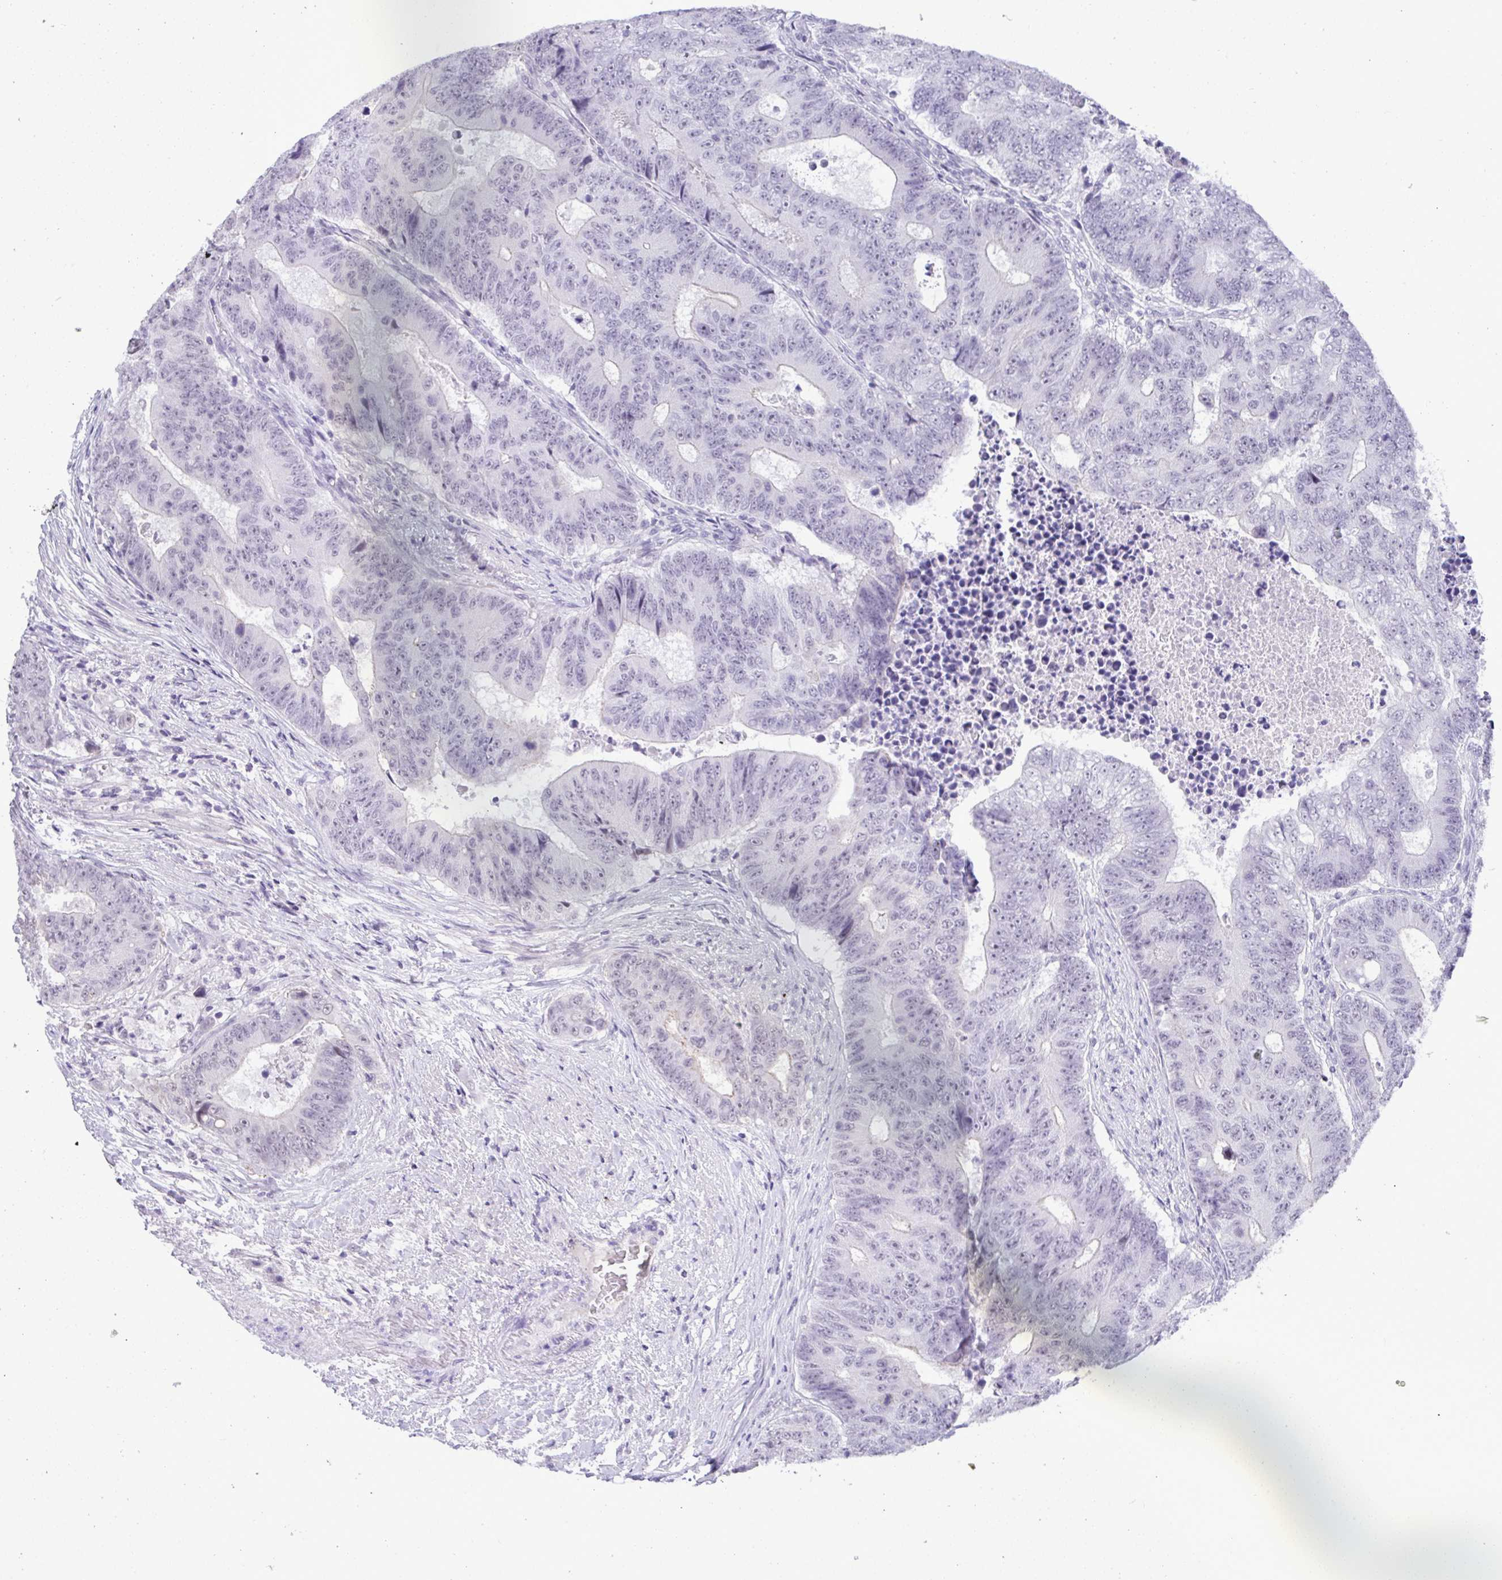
{"staining": {"intensity": "negative", "quantity": "none", "location": "none"}, "tissue": "colorectal cancer", "cell_type": "Tumor cells", "image_type": "cancer", "snomed": [{"axis": "morphology", "description": "Adenocarcinoma, NOS"}, {"axis": "topography", "description": "Colon"}], "caption": "There is no significant positivity in tumor cells of colorectal cancer (adenocarcinoma).", "gene": "YBX2", "patient": {"sex": "female", "age": 48}}